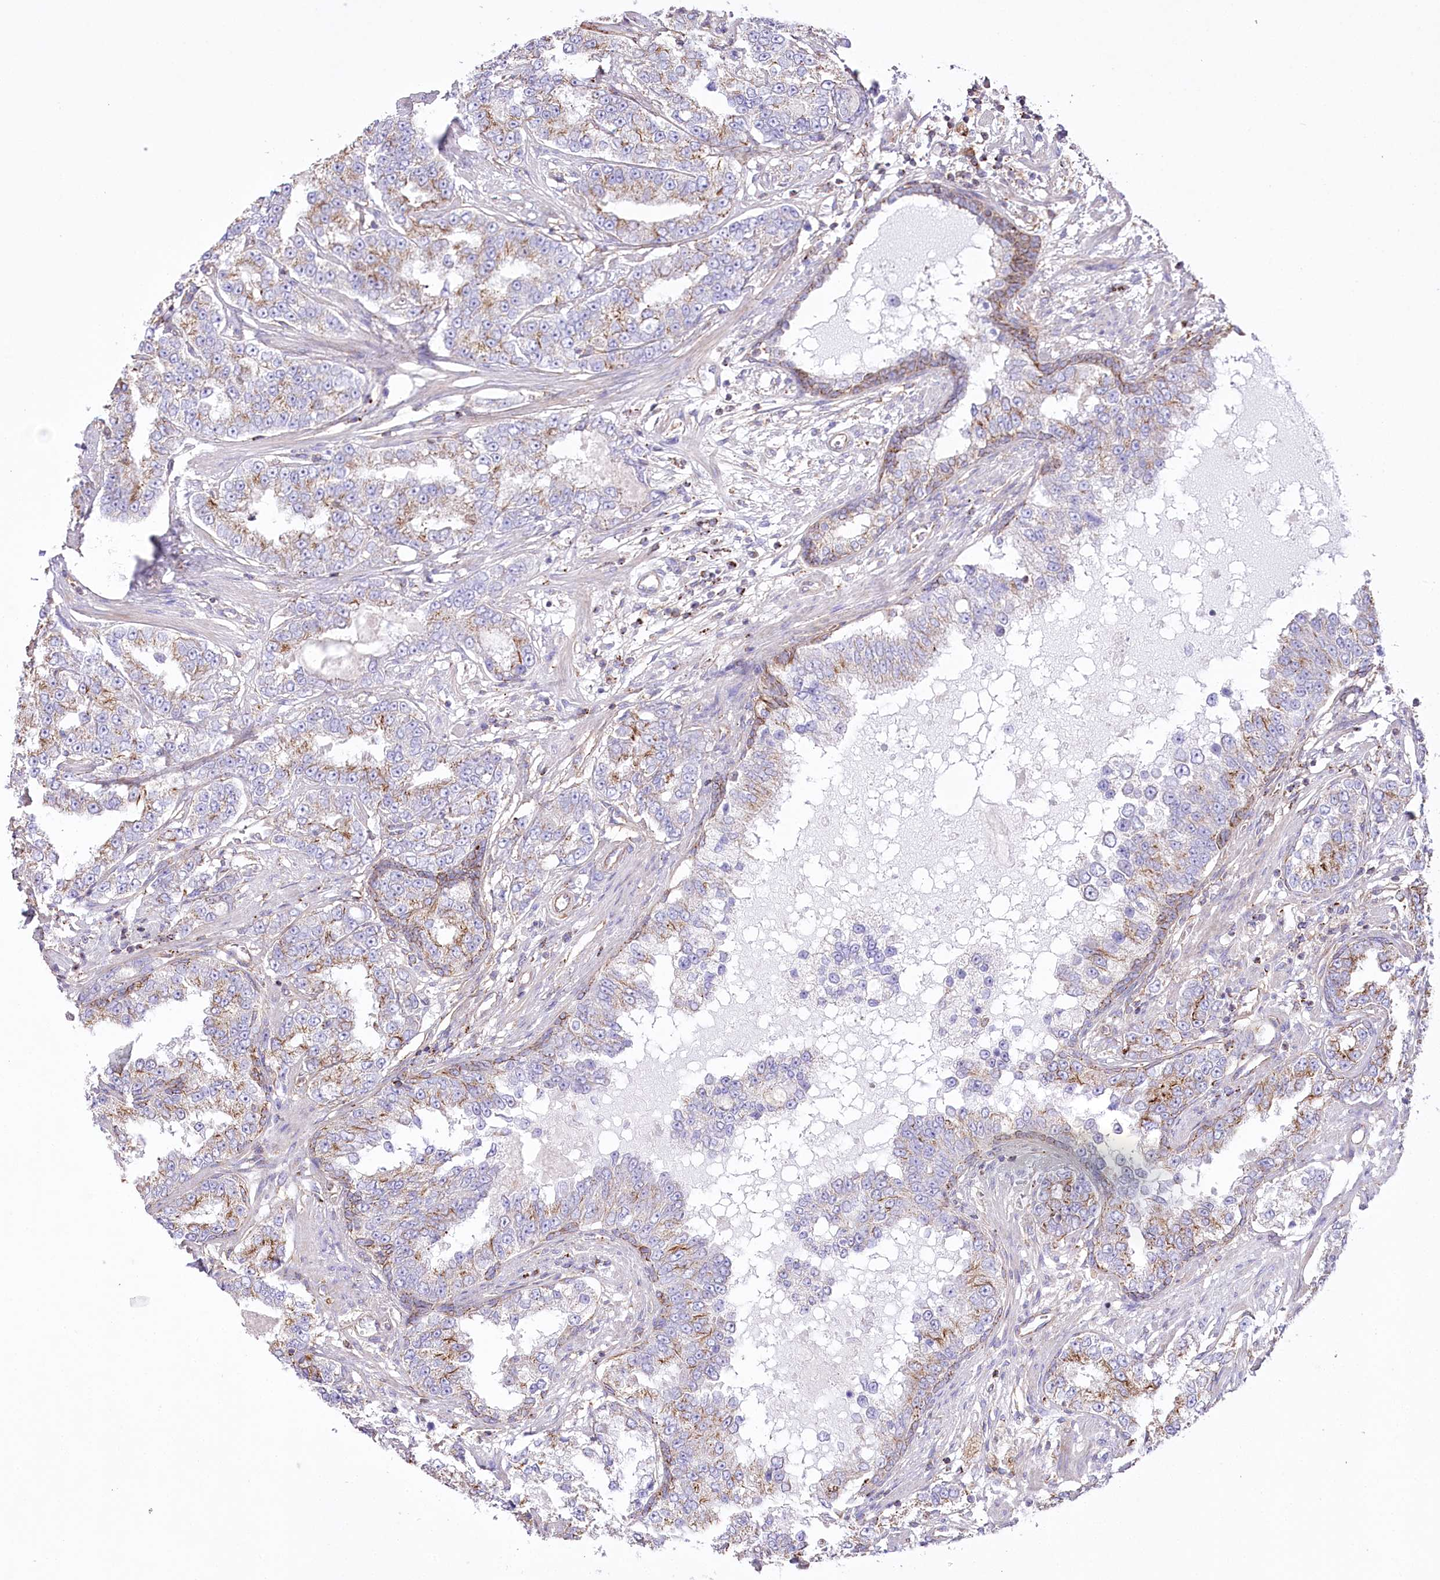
{"staining": {"intensity": "moderate", "quantity": "<25%", "location": "cytoplasmic/membranous"}, "tissue": "prostate cancer", "cell_type": "Tumor cells", "image_type": "cancer", "snomed": [{"axis": "morphology", "description": "Normal tissue, NOS"}, {"axis": "morphology", "description": "Adenocarcinoma, High grade"}, {"axis": "topography", "description": "Prostate"}], "caption": "A high-resolution photomicrograph shows IHC staining of adenocarcinoma (high-grade) (prostate), which demonstrates moderate cytoplasmic/membranous expression in about <25% of tumor cells.", "gene": "FAM216A", "patient": {"sex": "male", "age": 83}}